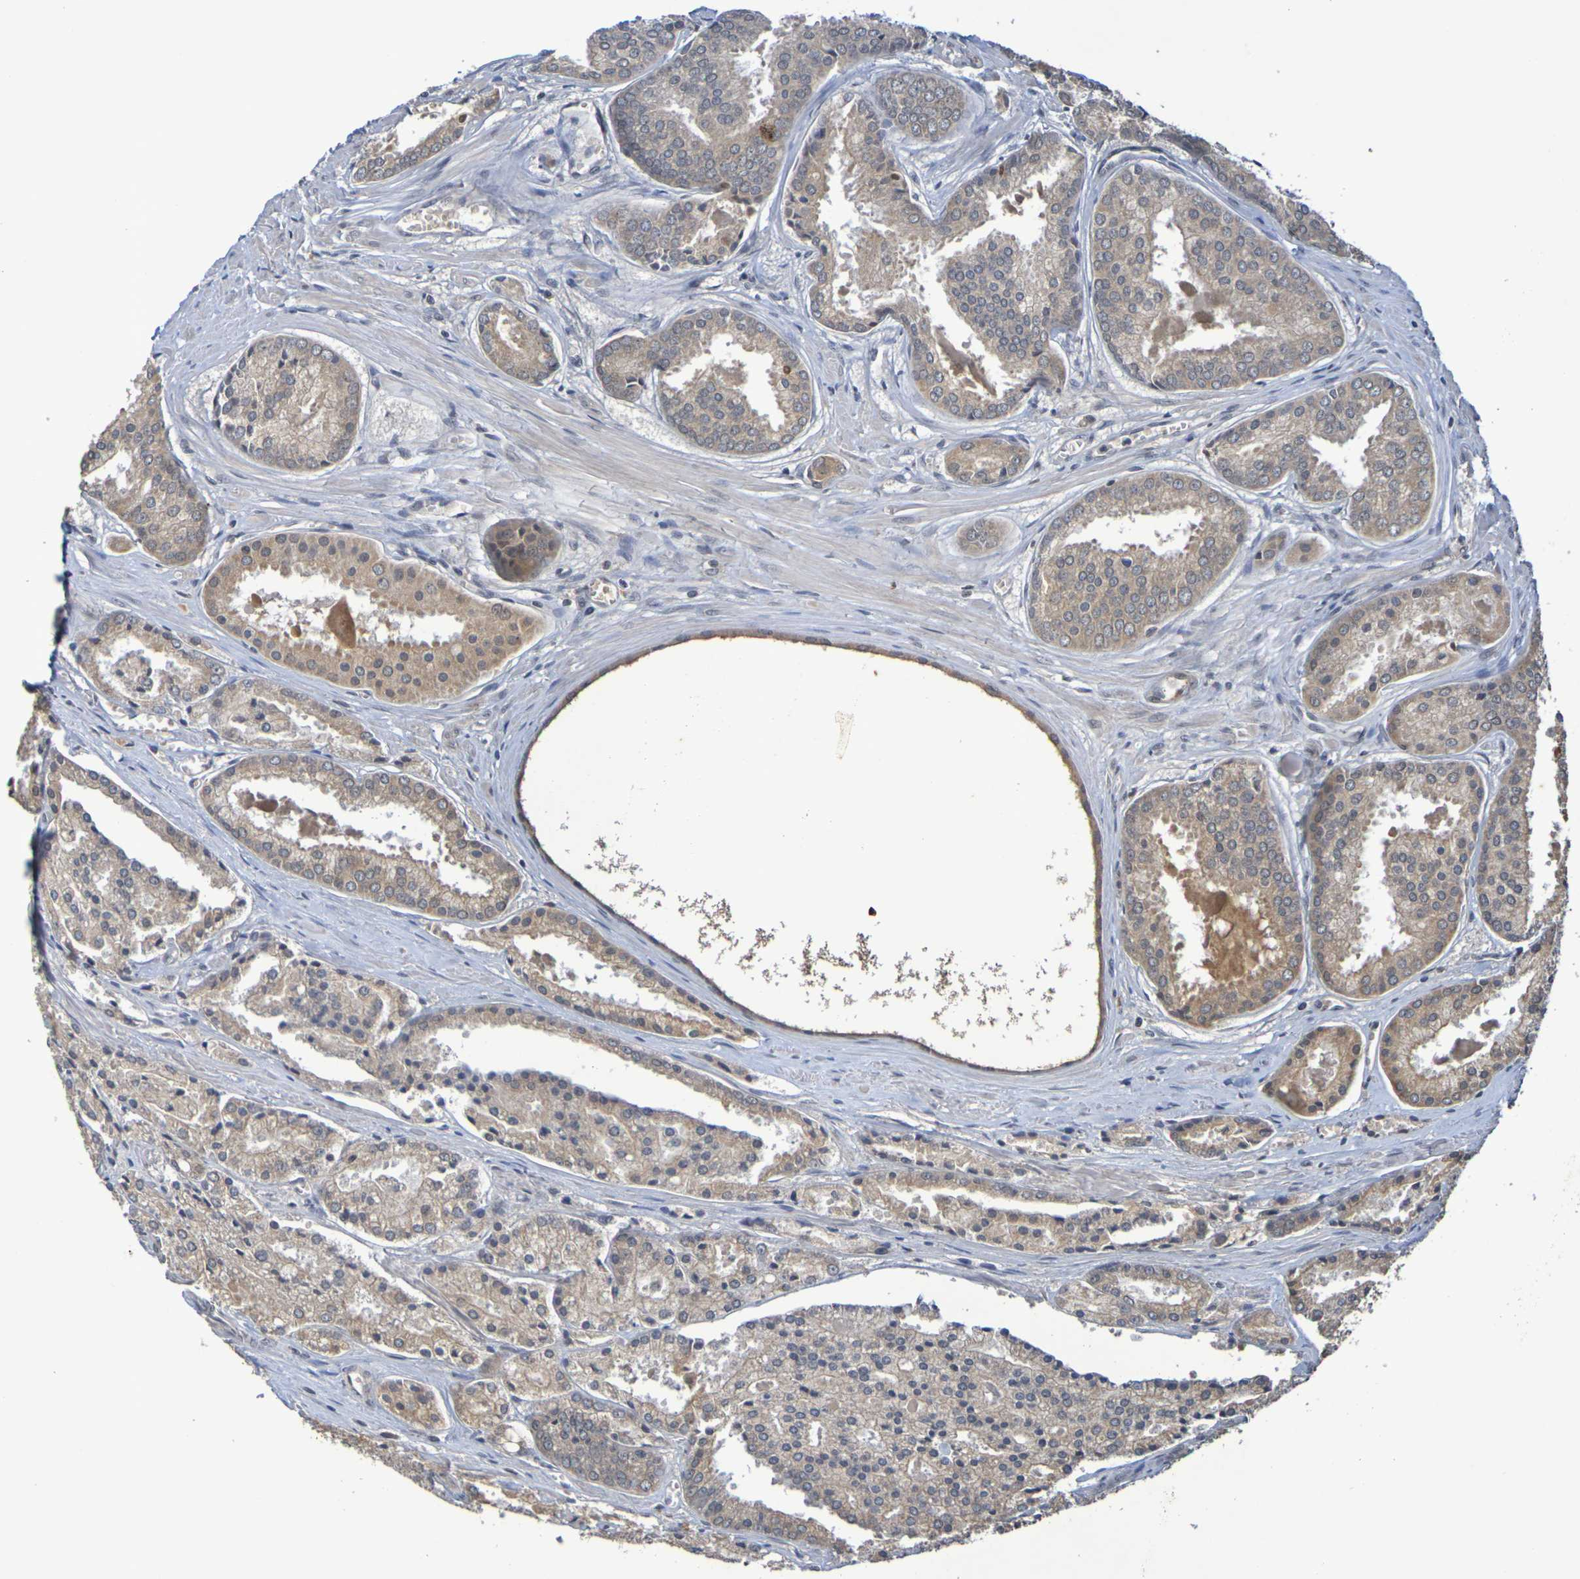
{"staining": {"intensity": "weak", "quantity": ">75%", "location": "cytoplasmic/membranous"}, "tissue": "prostate cancer", "cell_type": "Tumor cells", "image_type": "cancer", "snomed": [{"axis": "morphology", "description": "Adenocarcinoma, Low grade"}, {"axis": "topography", "description": "Prostate"}], "caption": "There is low levels of weak cytoplasmic/membranous expression in tumor cells of prostate cancer, as demonstrated by immunohistochemical staining (brown color).", "gene": "TERF2", "patient": {"sex": "male", "age": 64}}